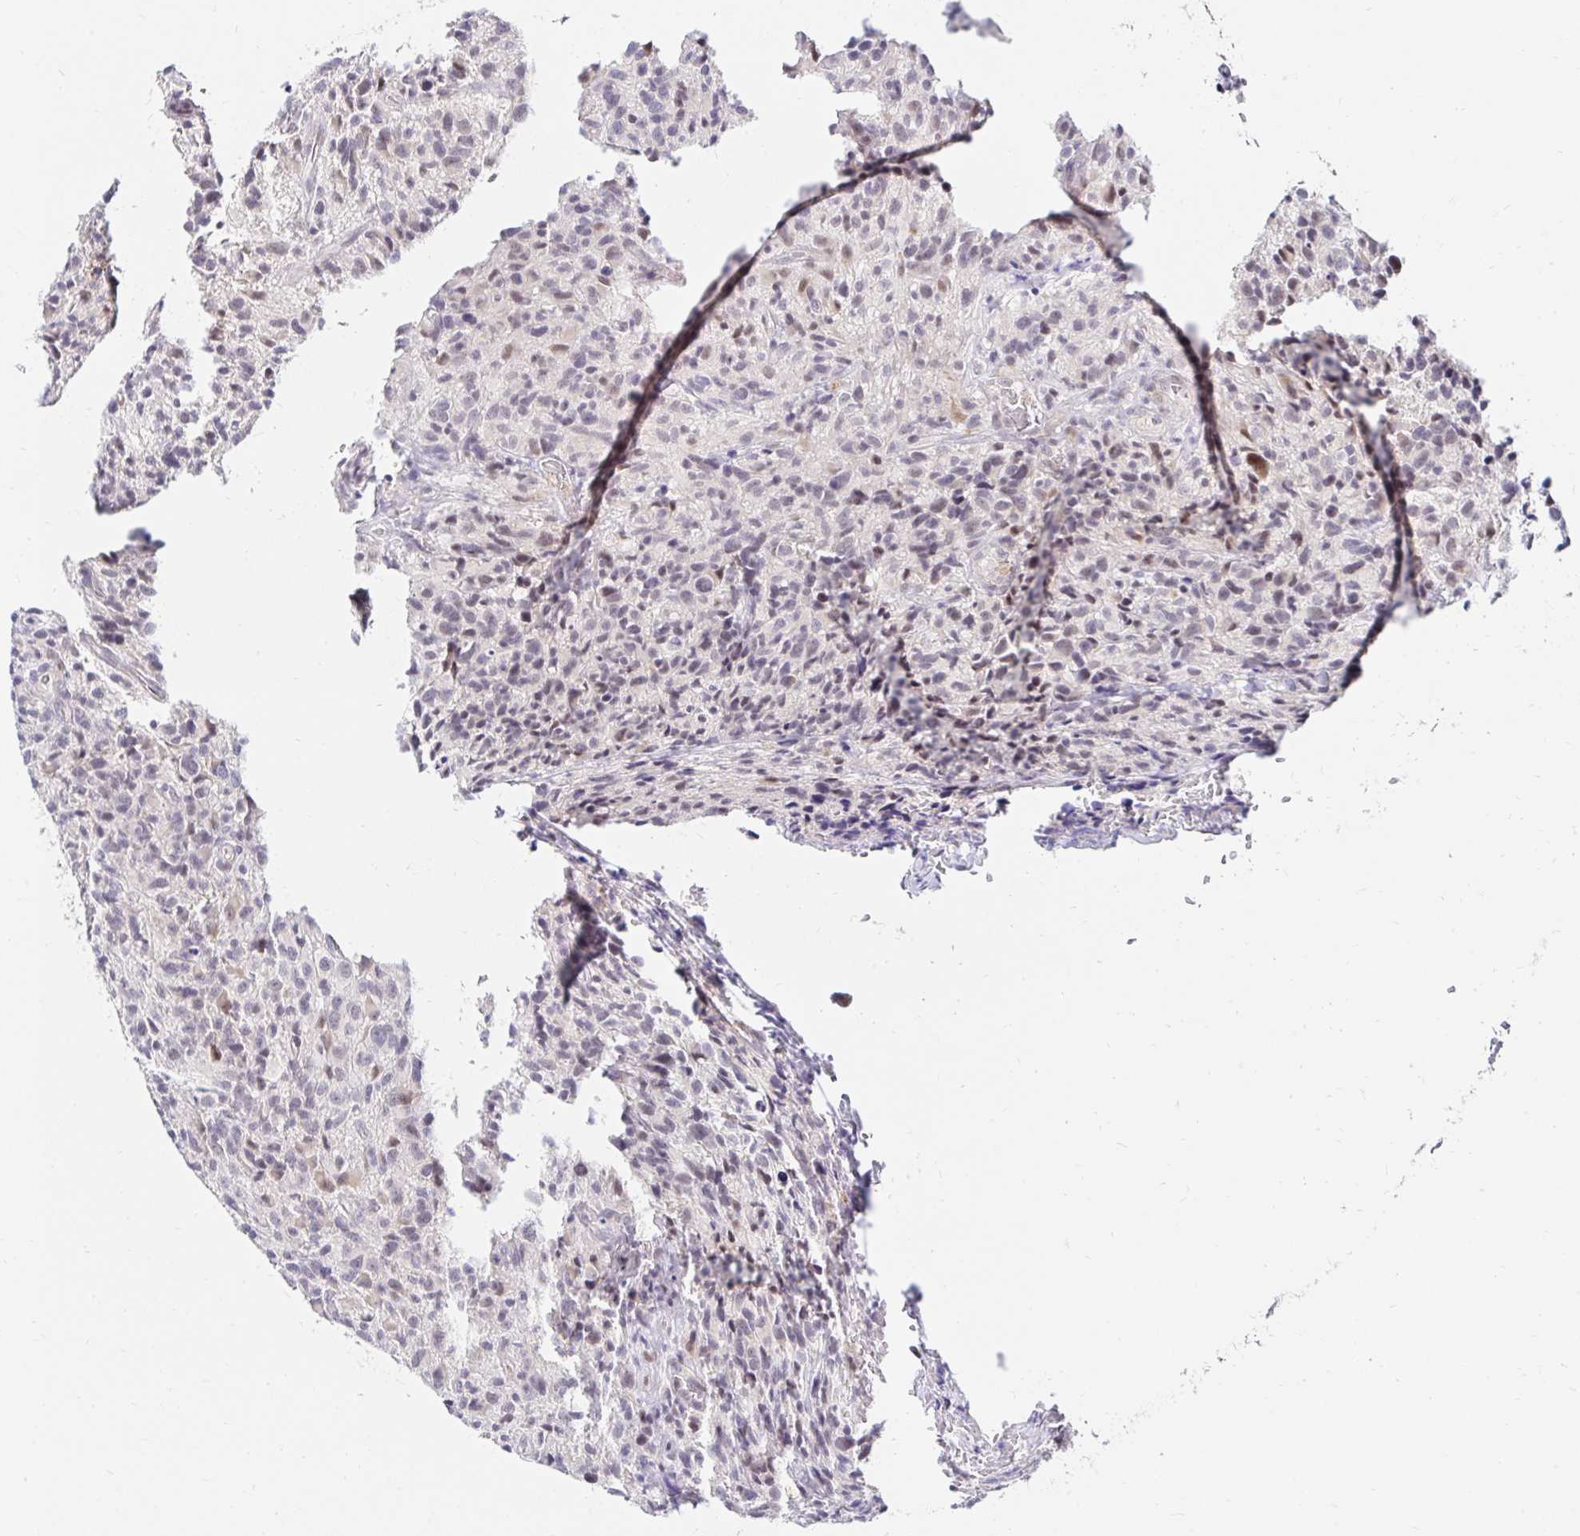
{"staining": {"intensity": "negative", "quantity": "none", "location": "none"}, "tissue": "glioma", "cell_type": "Tumor cells", "image_type": "cancer", "snomed": [{"axis": "morphology", "description": "Glioma, malignant, High grade"}, {"axis": "topography", "description": "Brain"}], "caption": "This is an immunohistochemistry (IHC) histopathology image of malignant glioma (high-grade). There is no expression in tumor cells.", "gene": "GUCY1A1", "patient": {"sex": "male", "age": 76}}